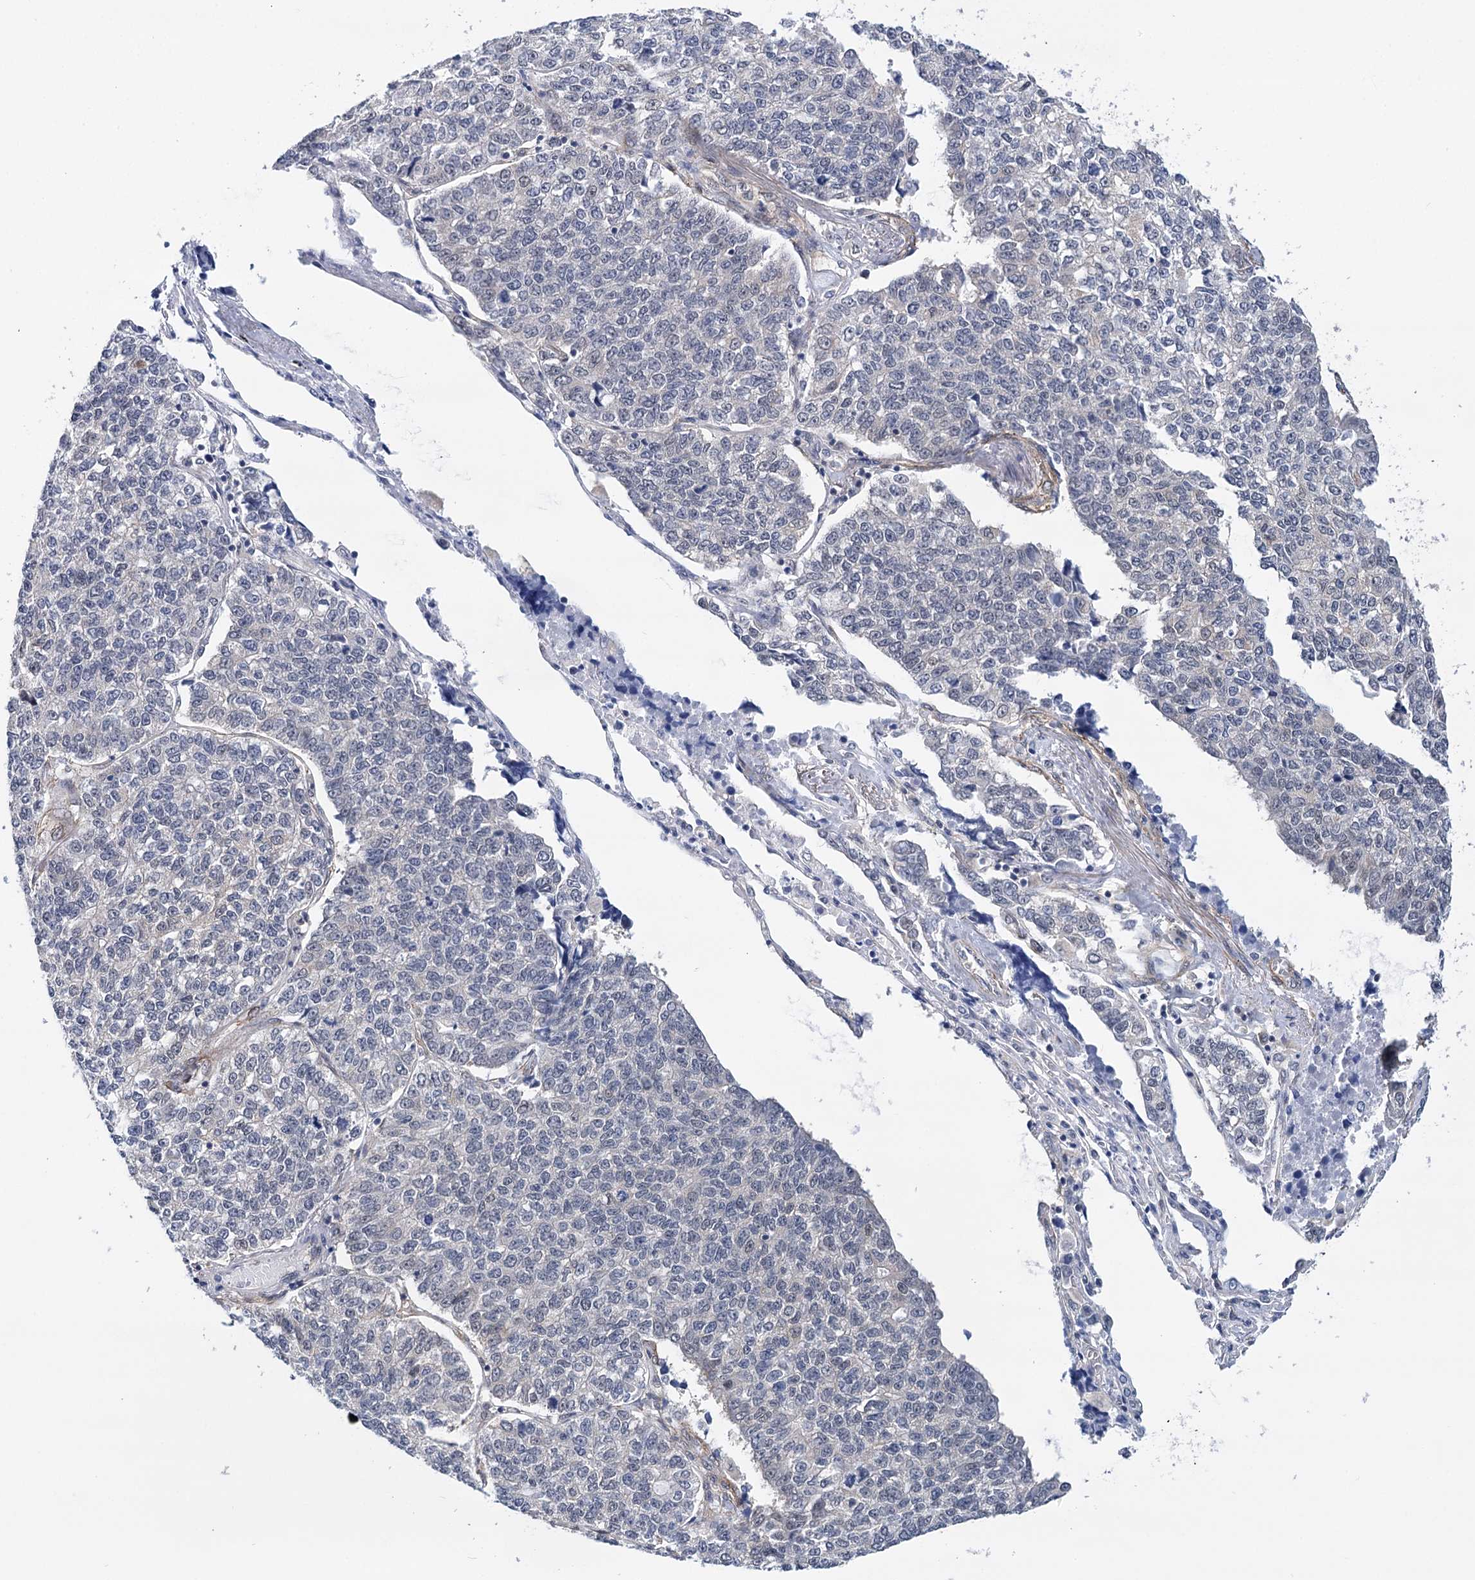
{"staining": {"intensity": "negative", "quantity": "none", "location": "none"}, "tissue": "lung cancer", "cell_type": "Tumor cells", "image_type": "cancer", "snomed": [{"axis": "morphology", "description": "Adenocarcinoma, NOS"}, {"axis": "topography", "description": "Lung"}], "caption": "DAB immunohistochemical staining of human lung cancer (adenocarcinoma) shows no significant expression in tumor cells. (DAB immunohistochemistry, high magnification).", "gene": "PPP2R5B", "patient": {"sex": "male", "age": 49}}